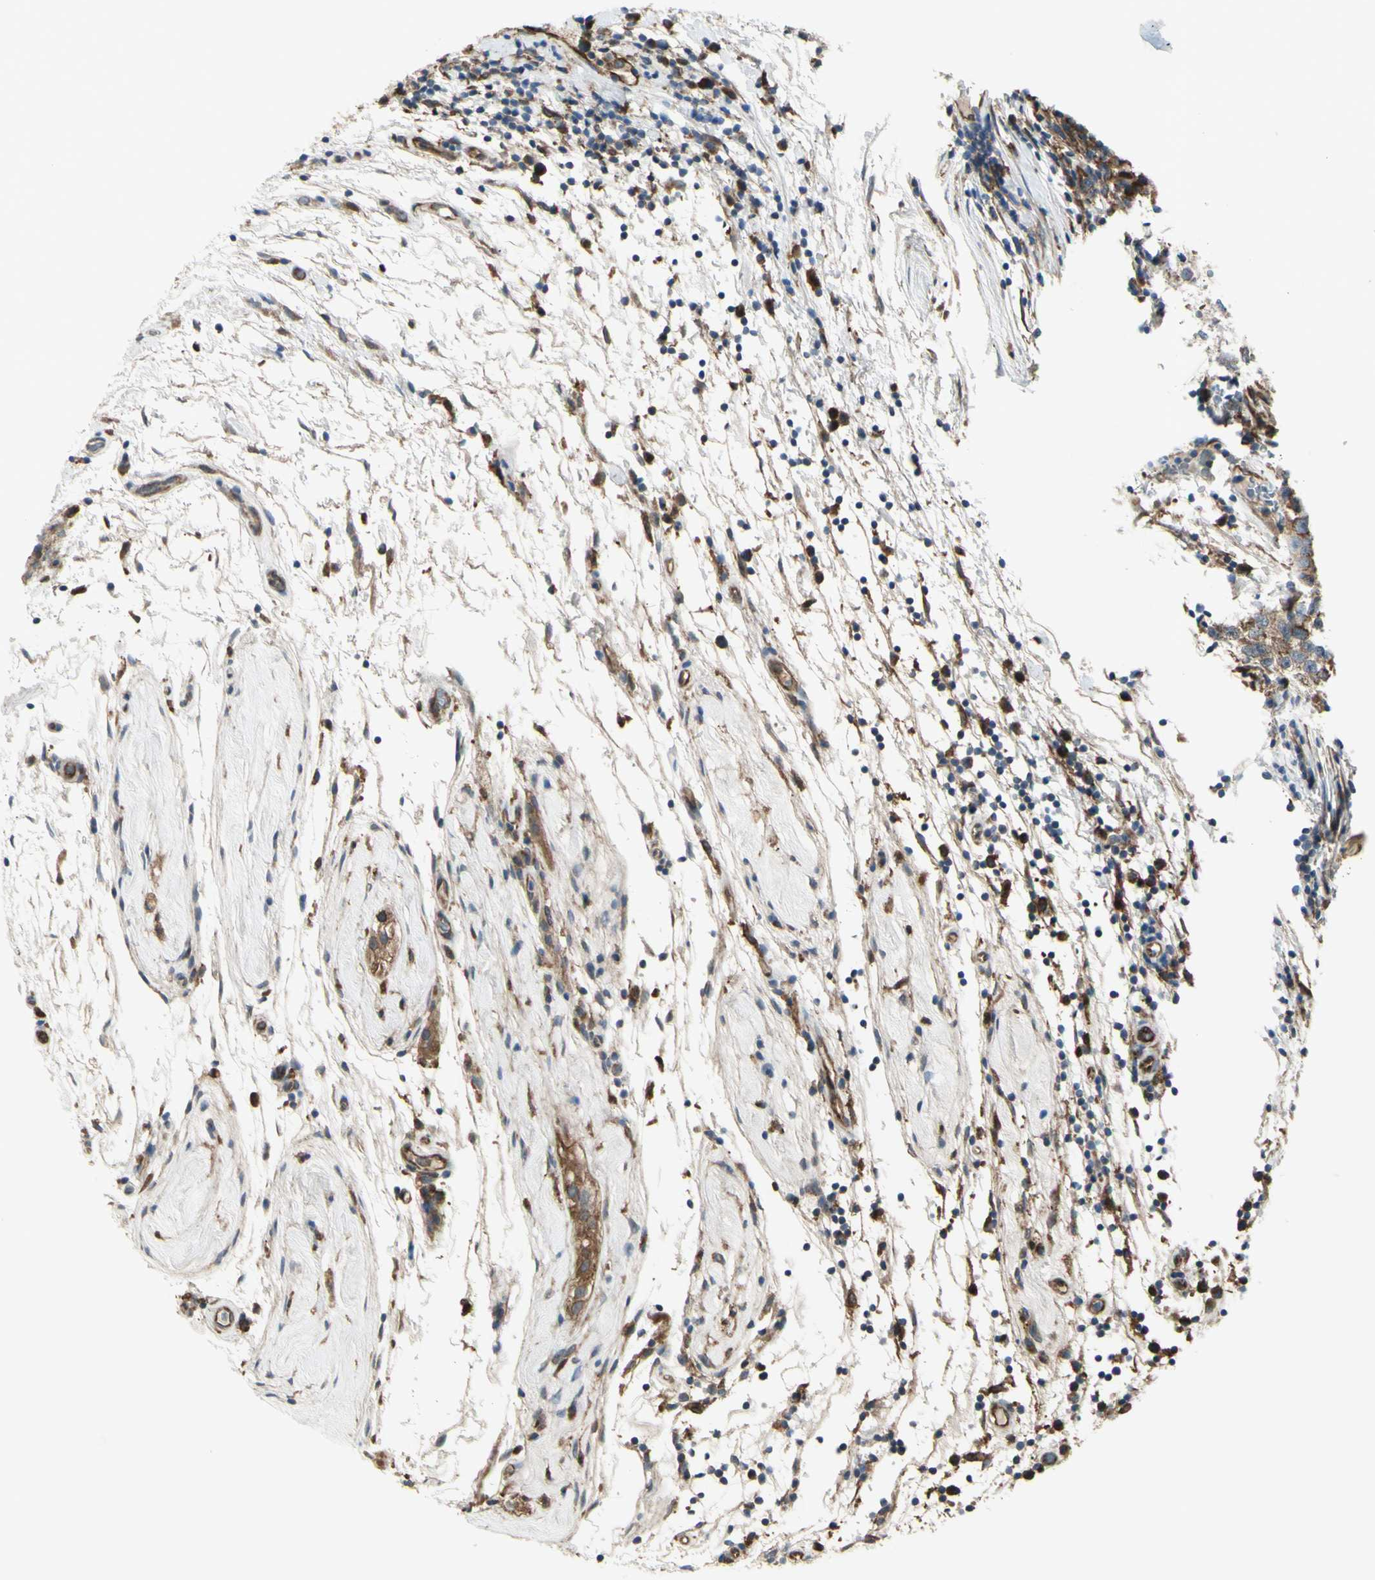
{"staining": {"intensity": "moderate", "quantity": ">75%", "location": "cytoplasmic/membranous"}, "tissue": "testis cancer", "cell_type": "Tumor cells", "image_type": "cancer", "snomed": [{"axis": "morphology", "description": "Seminoma, NOS"}, {"axis": "topography", "description": "Testis"}], "caption": "Immunohistochemistry (DAB) staining of testis cancer shows moderate cytoplasmic/membranous protein positivity in approximately >75% of tumor cells.", "gene": "IGSF9B", "patient": {"sex": "male", "age": 43}}